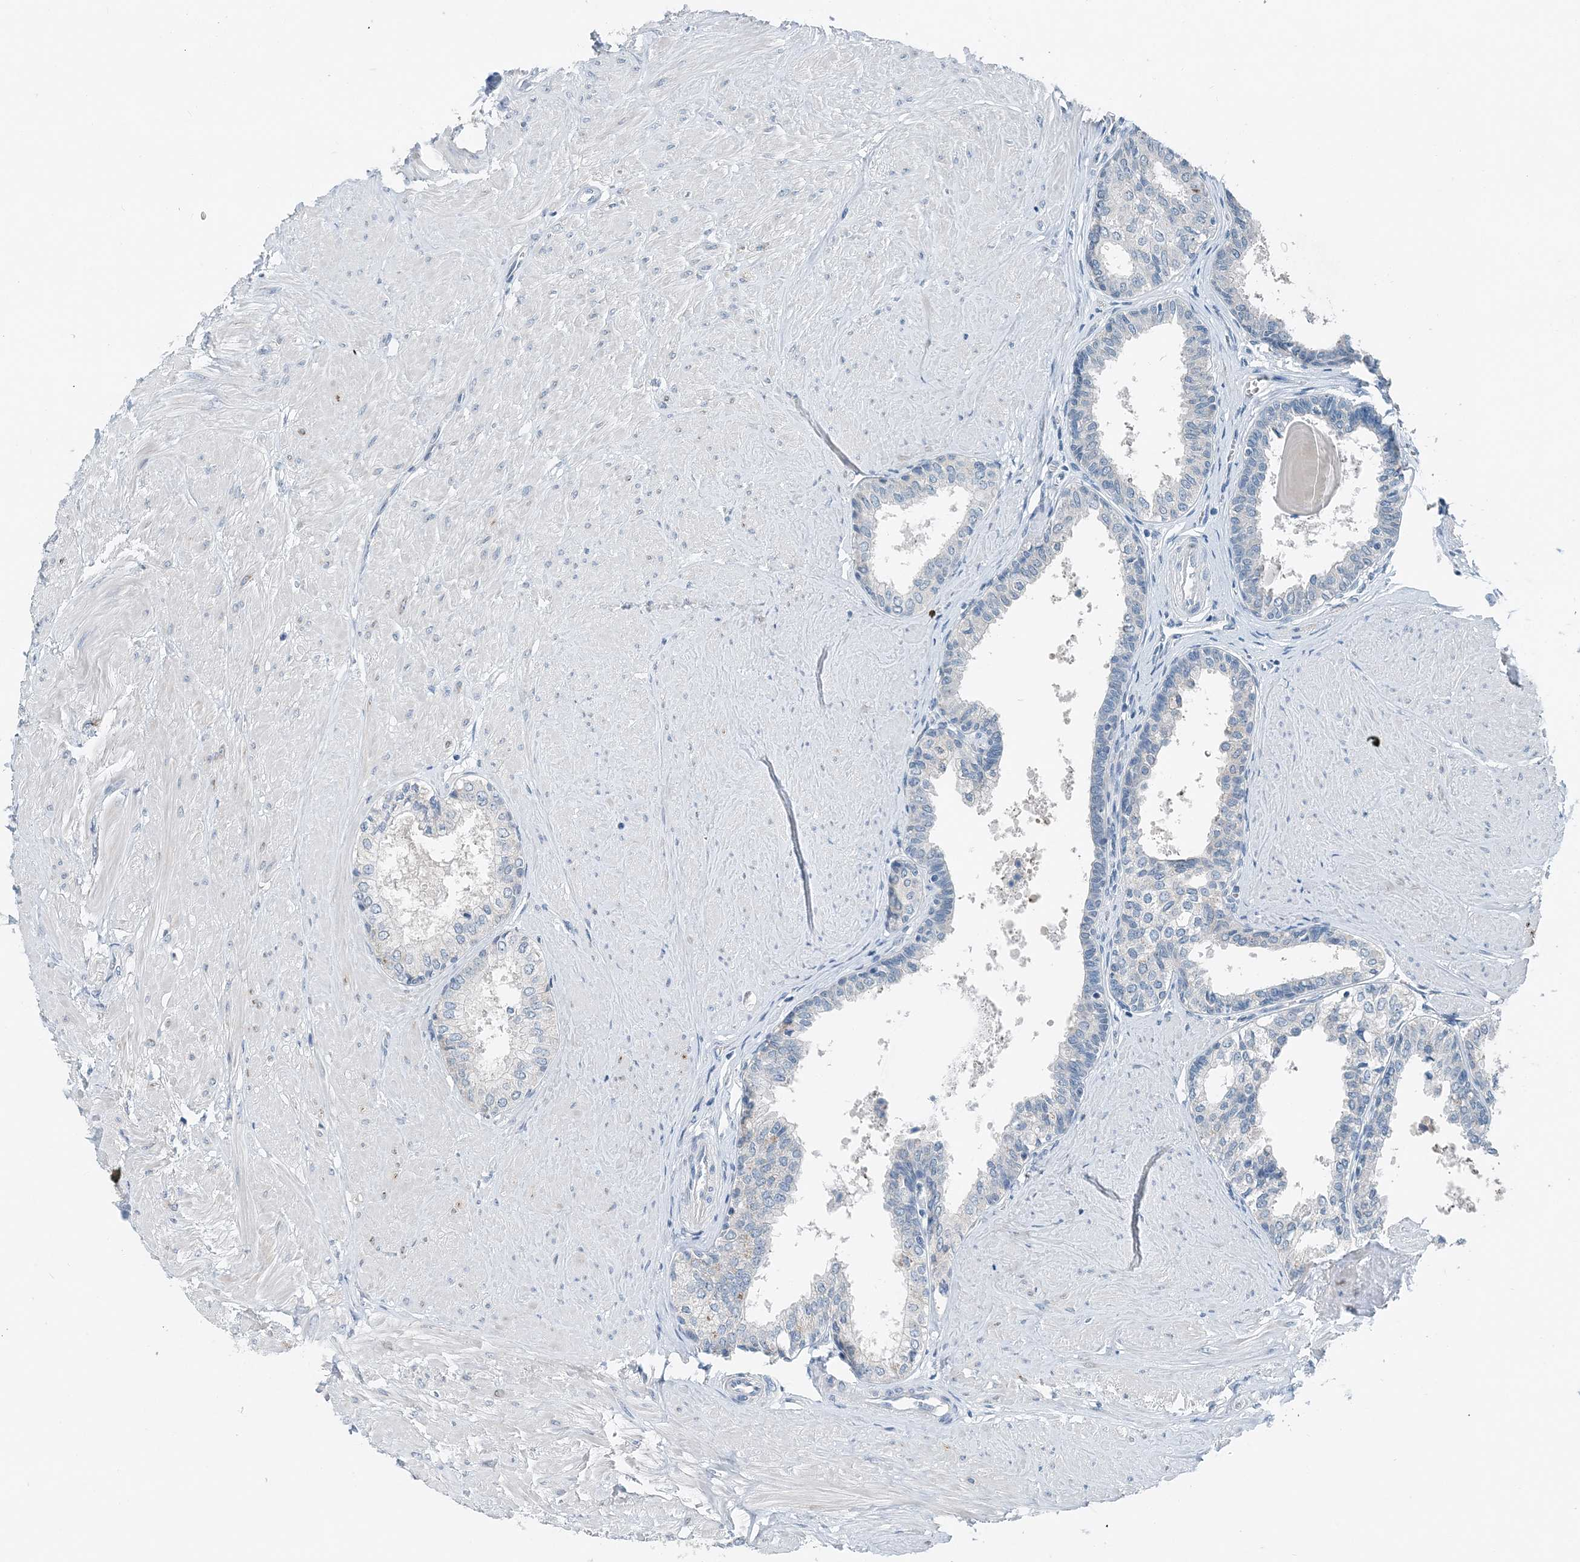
{"staining": {"intensity": "negative", "quantity": "none", "location": "none"}, "tissue": "prostate", "cell_type": "Glandular cells", "image_type": "normal", "snomed": [{"axis": "morphology", "description": "Normal tissue, NOS"}, {"axis": "topography", "description": "Prostate"}], "caption": "Glandular cells show no significant protein positivity in benign prostate.", "gene": "EEF1A2", "patient": {"sex": "male", "age": 48}}